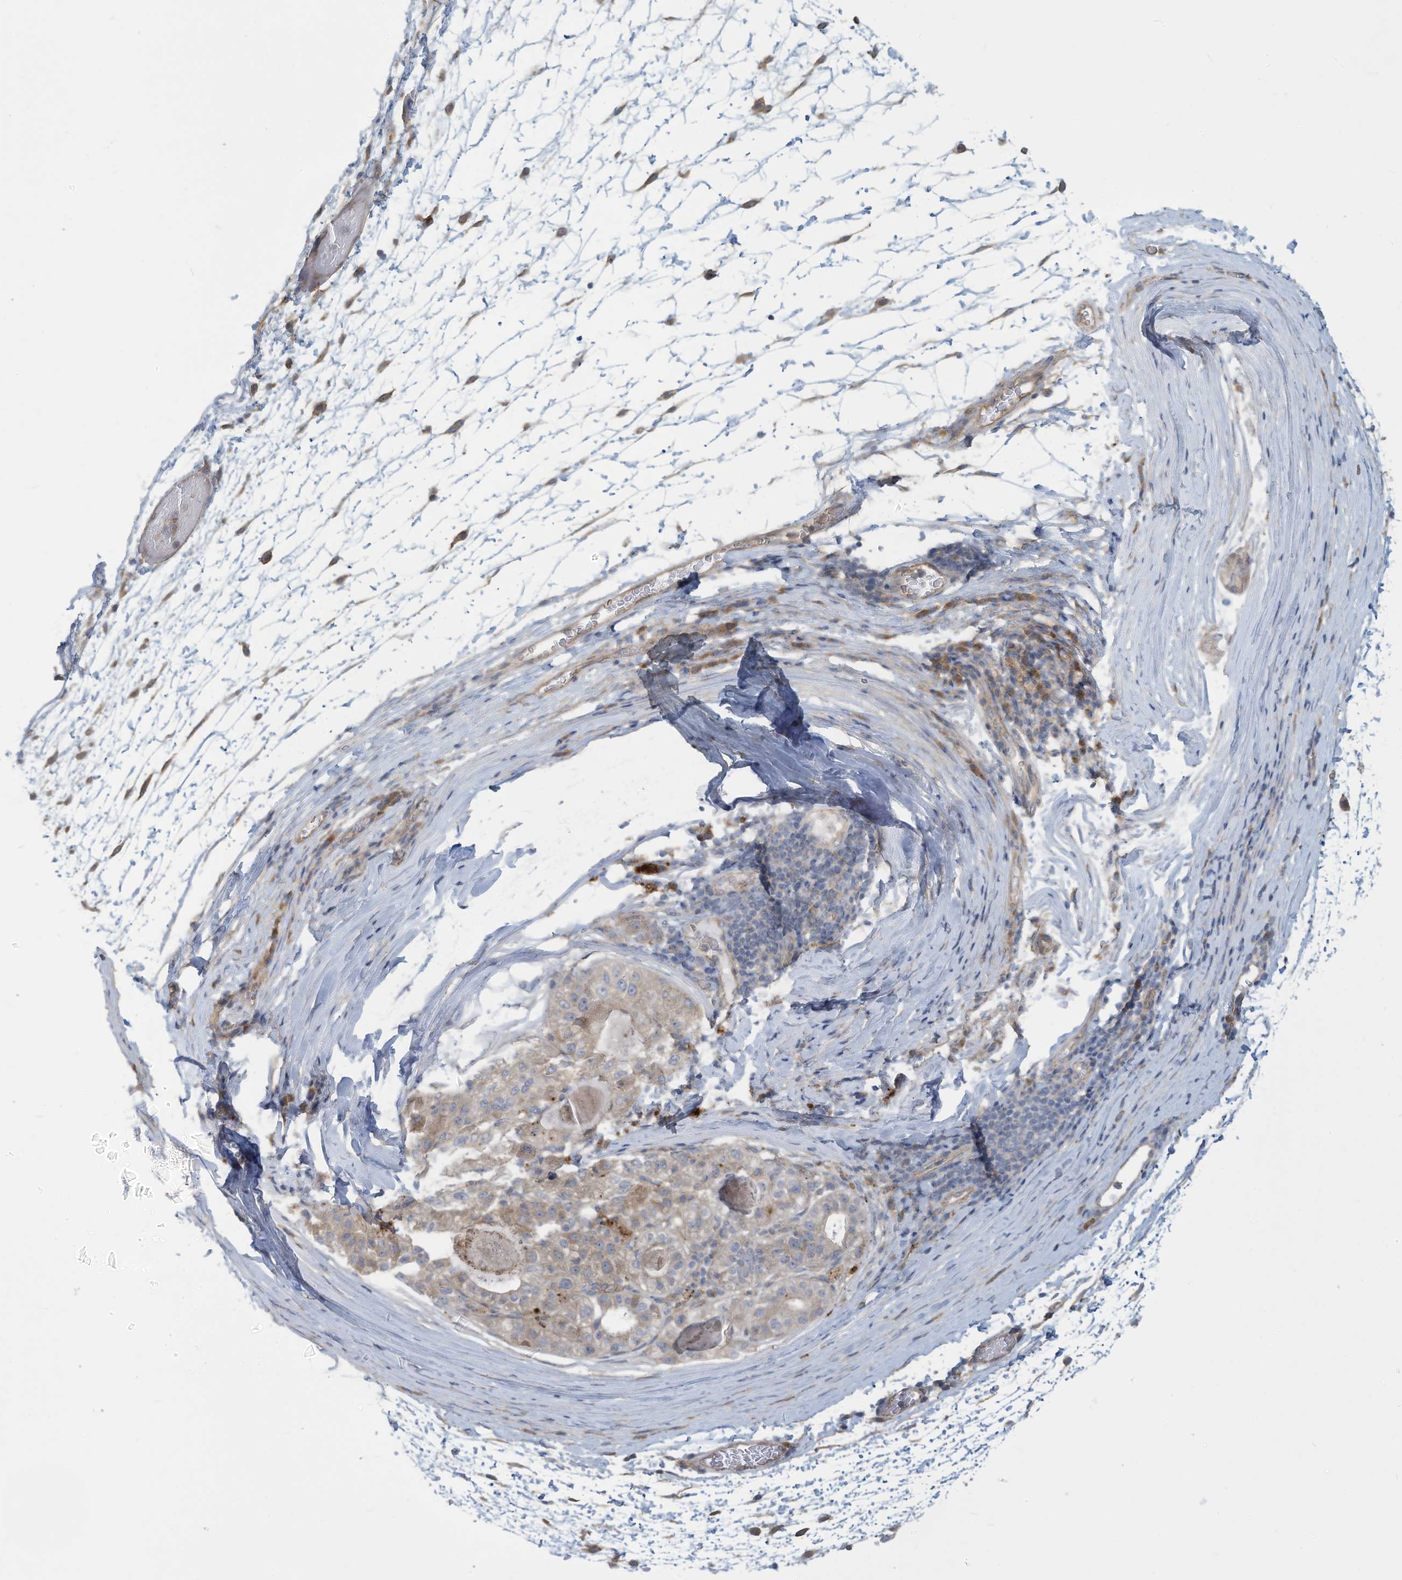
{"staining": {"intensity": "weak", "quantity": "<25%", "location": "cytoplasmic/membranous"}, "tissue": "liver cancer", "cell_type": "Tumor cells", "image_type": "cancer", "snomed": [{"axis": "morphology", "description": "Carcinoma, Hepatocellular, NOS"}, {"axis": "topography", "description": "Liver"}], "caption": "The immunohistochemistry (IHC) micrograph has no significant expression in tumor cells of hepatocellular carcinoma (liver) tissue.", "gene": "ADAT2", "patient": {"sex": "male", "age": 80}}